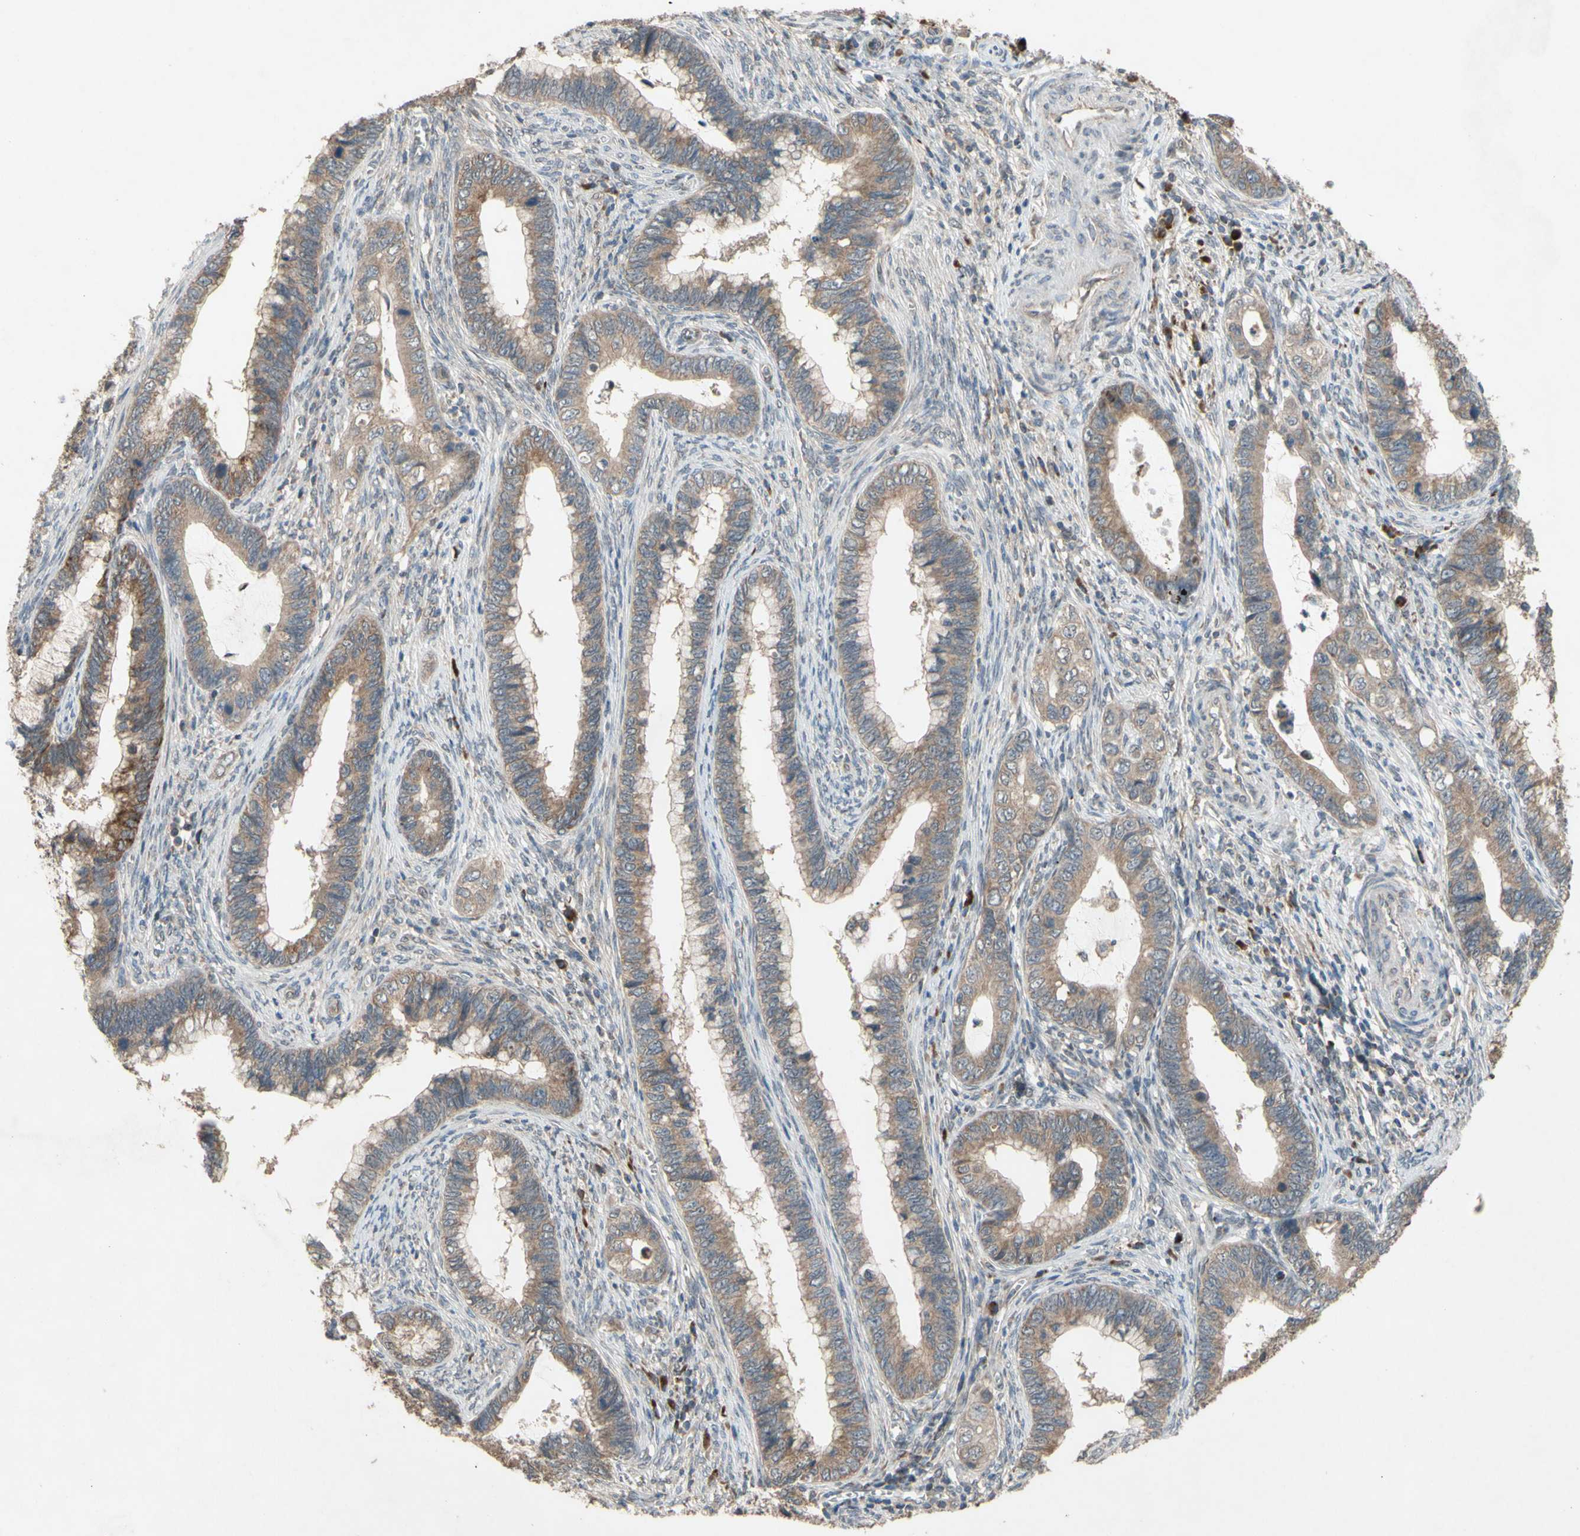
{"staining": {"intensity": "weak", "quantity": ">75%", "location": "cytoplasmic/membranous"}, "tissue": "cervical cancer", "cell_type": "Tumor cells", "image_type": "cancer", "snomed": [{"axis": "morphology", "description": "Adenocarcinoma, NOS"}, {"axis": "topography", "description": "Cervix"}], "caption": "A photomicrograph showing weak cytoplasmic/membranous staining in about >75% of tumor cells in adenocarcinoma (cervical), as visualized by brown immunohistochemical staining.", "gene": "CD164", "patient": {"sex": "female", "age": 44}}